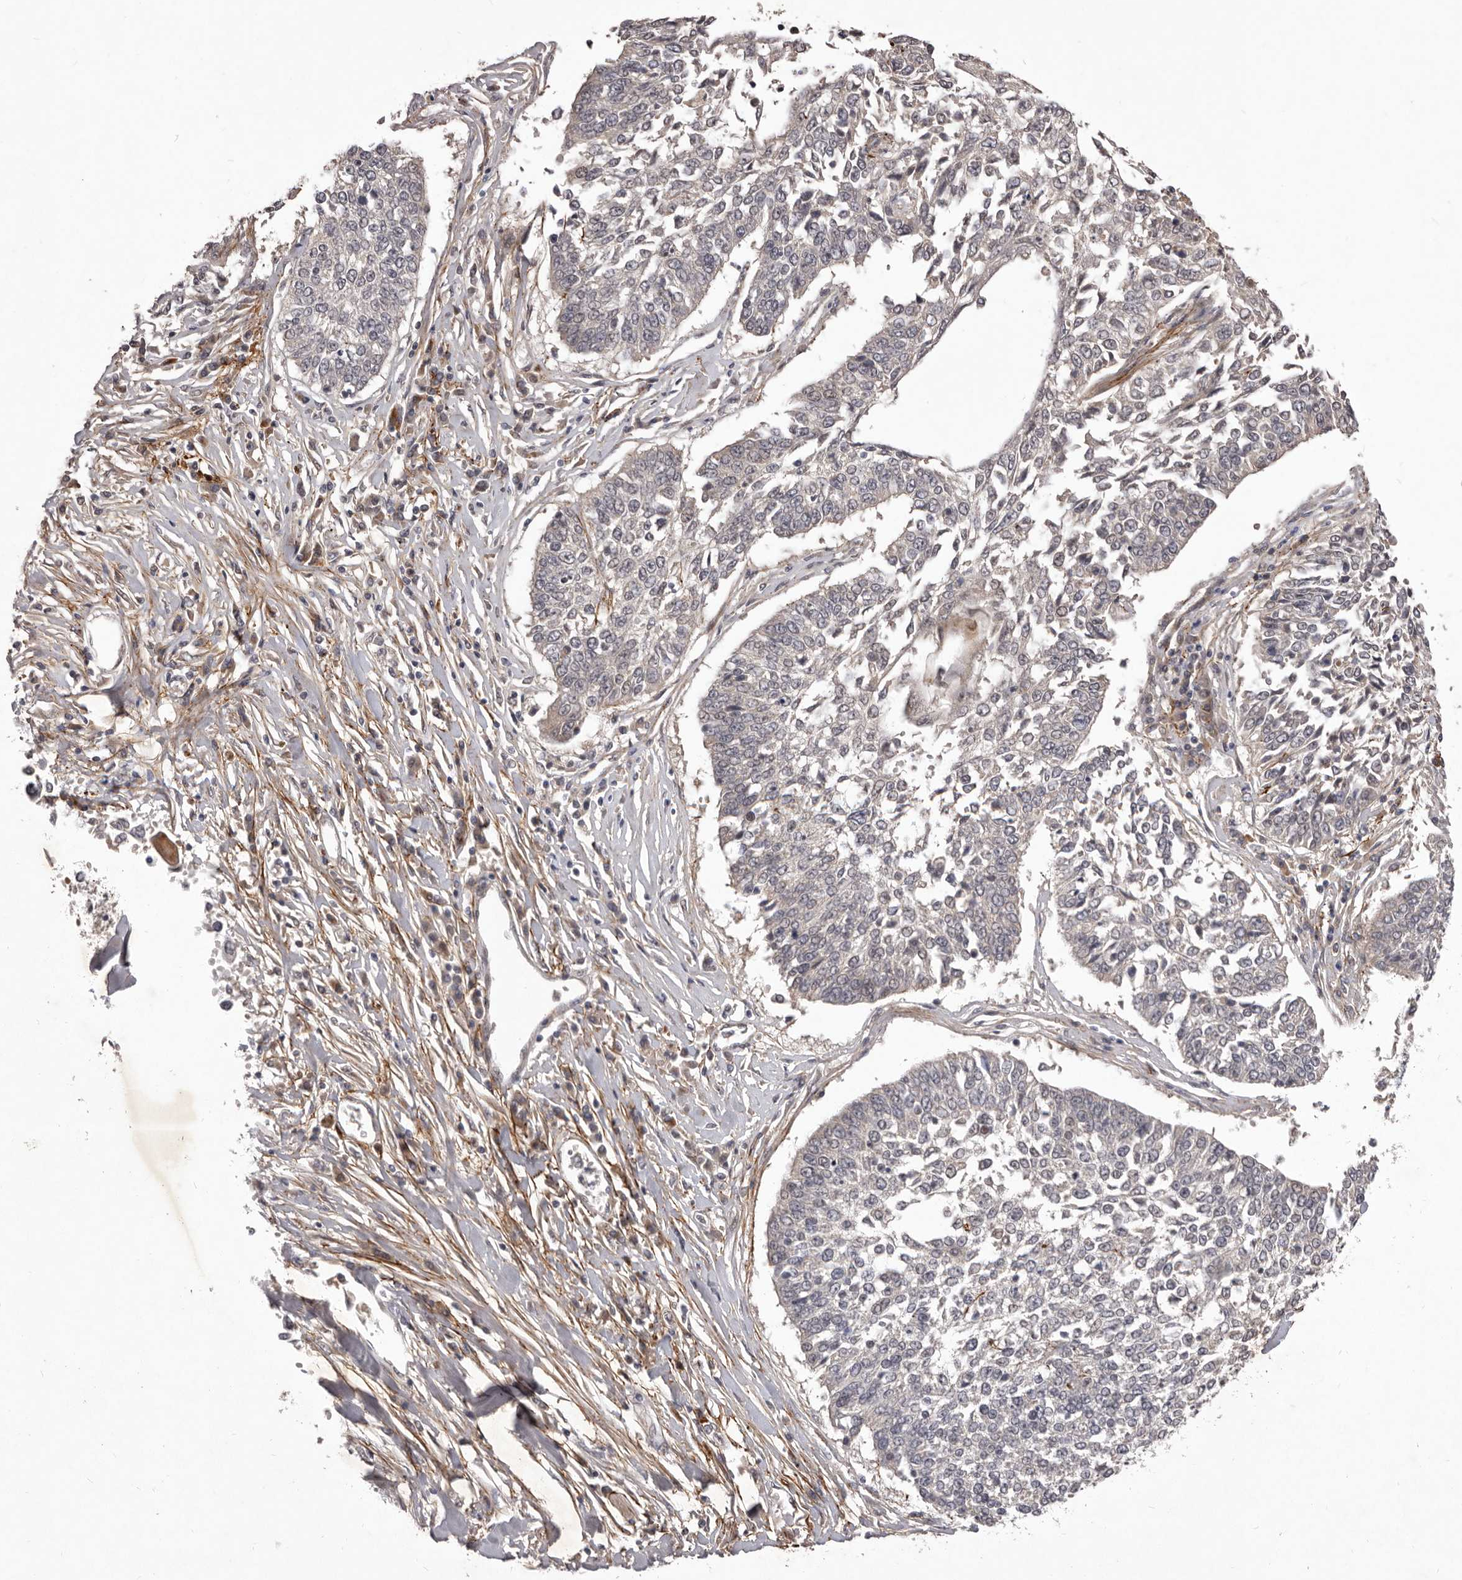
{"staining": {"intensity": "negative", "quantity": "none", "location": "none"}, "tissue": "lung cancer", "cell_type": "Tumor cells", "image_type": "cancer", "snomed": [{"axis": "morphology", "description": "Normal tissue, NOS"}, {"axis": "morphology", "description": "Squamous cell carcinoma, NOS"}, {"axis": "topography", "description": "Cartilage tissue"}, {"axis": "topography", "description": "Lung"}, {"axis": "topography", "description": "Peripheral nerve tissue"}], "caption": "Tumor cells are negative for brown protein staining in lung squamous cell carcinoma.", "gene": "HBS1L", "patient": {"sex": "female", "age": 49}}